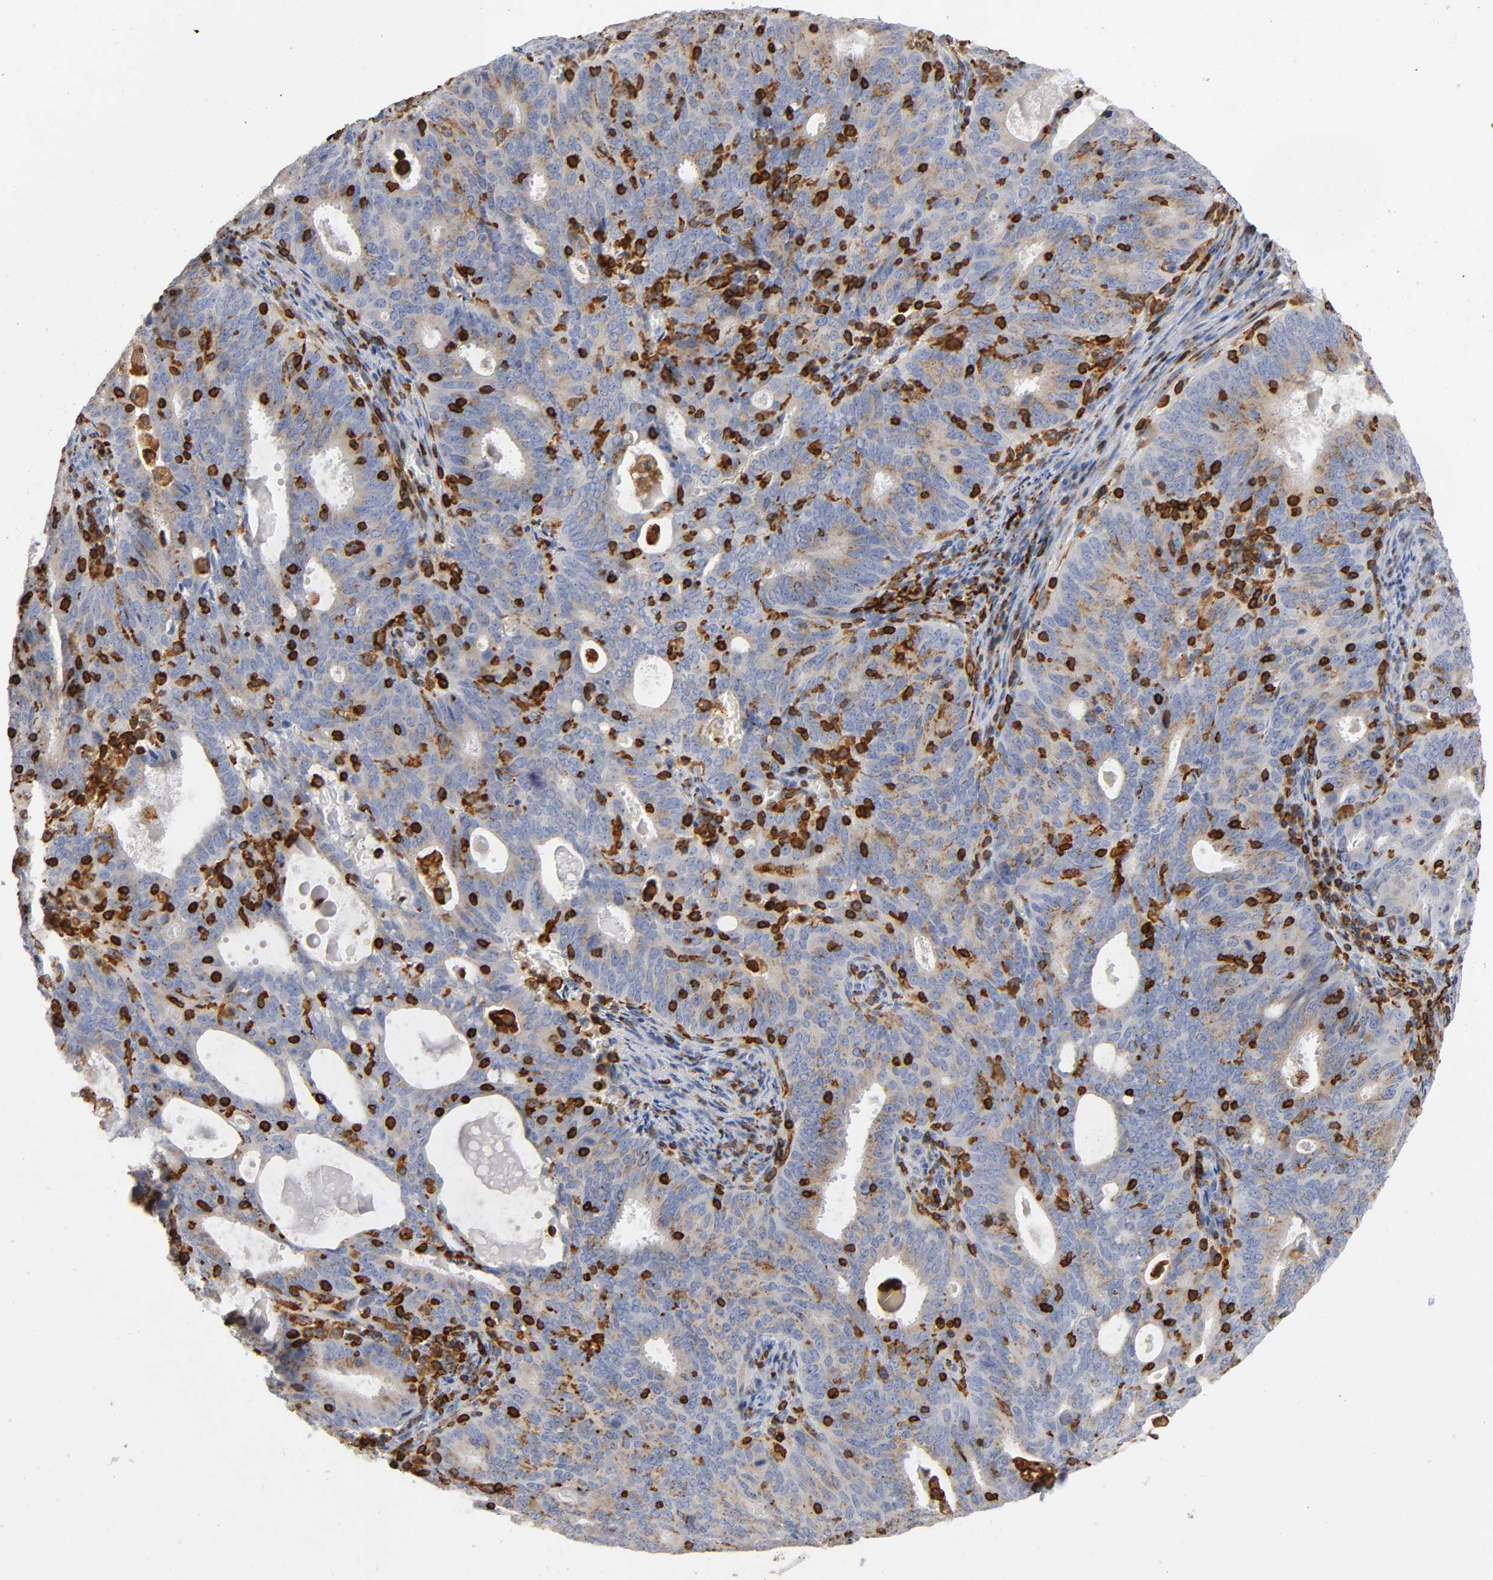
{"staining": {"intensity": "moderate", "quantity": ">75%", "location": "cytoplasmic/membranous"}, "tissue": "cervical cancer", "cell_type": "Tumor cells", "image_type": "cancer", "snomed": [{"axis": "morphology", "description": "Adenocarcinoma, NOS"}, {"axis": "topography", "description": "Cervix"}], "caption": "IHC micrograph of neoplastic tissue: cervical cancer stained using IHC demonstrates medium levels of moderate protein expression localized specifically in the cytoplasmic/membranous of tumor cells, appearing as a cytoplasmic/membranous brown color.", "gene": "CAPN10", "patient": {"sex": "female", "age": 44}}